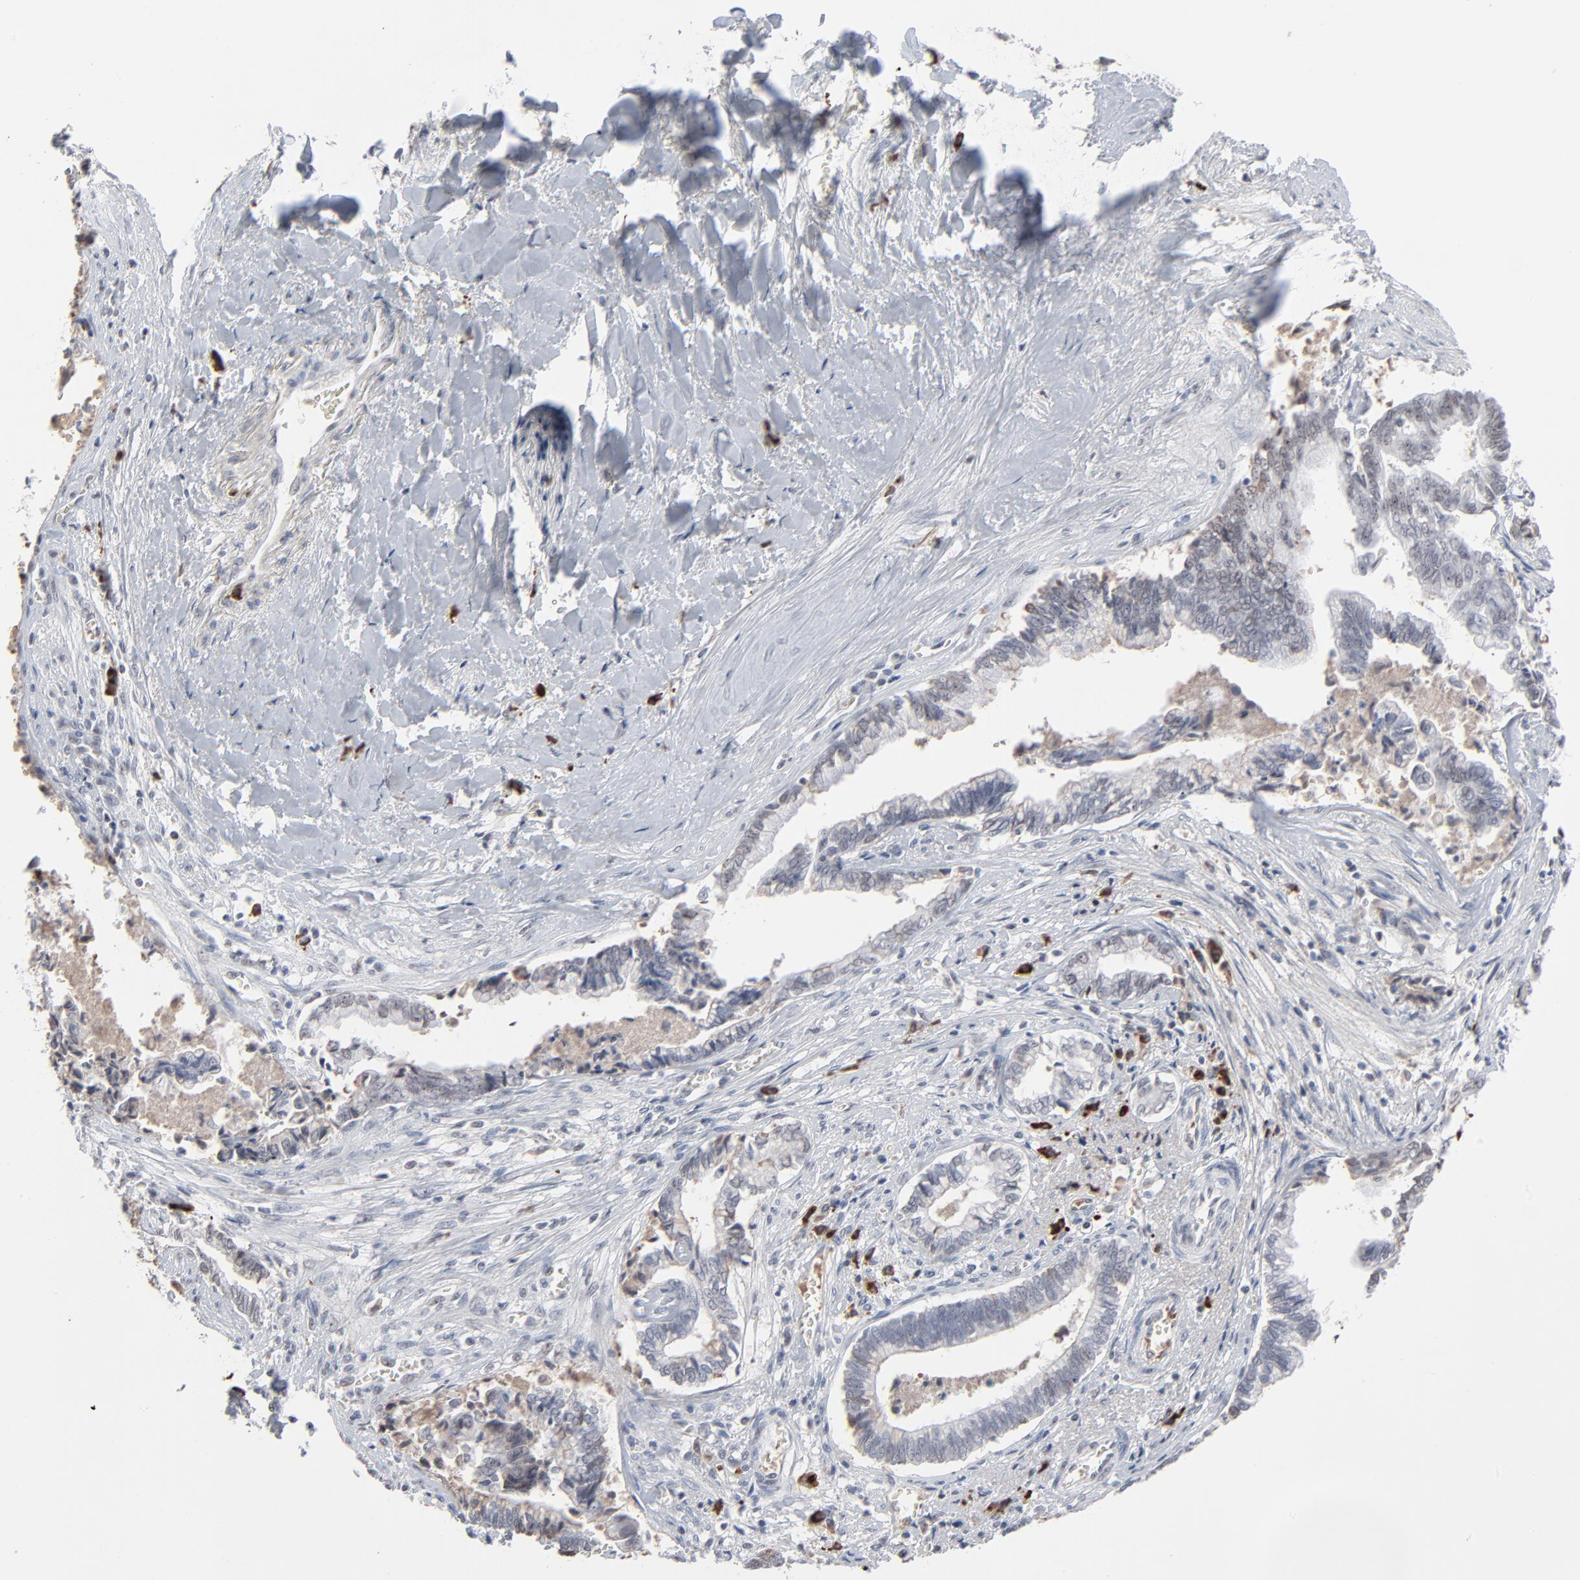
{"staining": {"intensity": "weak", "quantity": "25%-75%", "location": "nuclear"}, "tissue": "liver cancer", "cell_type": "Tumor cells", "image_type": "cancer", "snomed": [{"axis": "morphology", "description": "Cholangiocarcinoma"}, {"axis": "topography", "description": "Liver"}], "caption": "Weak nuclear protein staining is appreciated in approximately 25%-75% of tumor cells in liver cholangiocarcinoma. (IHC, brightfield microscopy, high magnification).", "gene": "MPHOSPH6", "patient": {"sex": "male", "age": 57}}